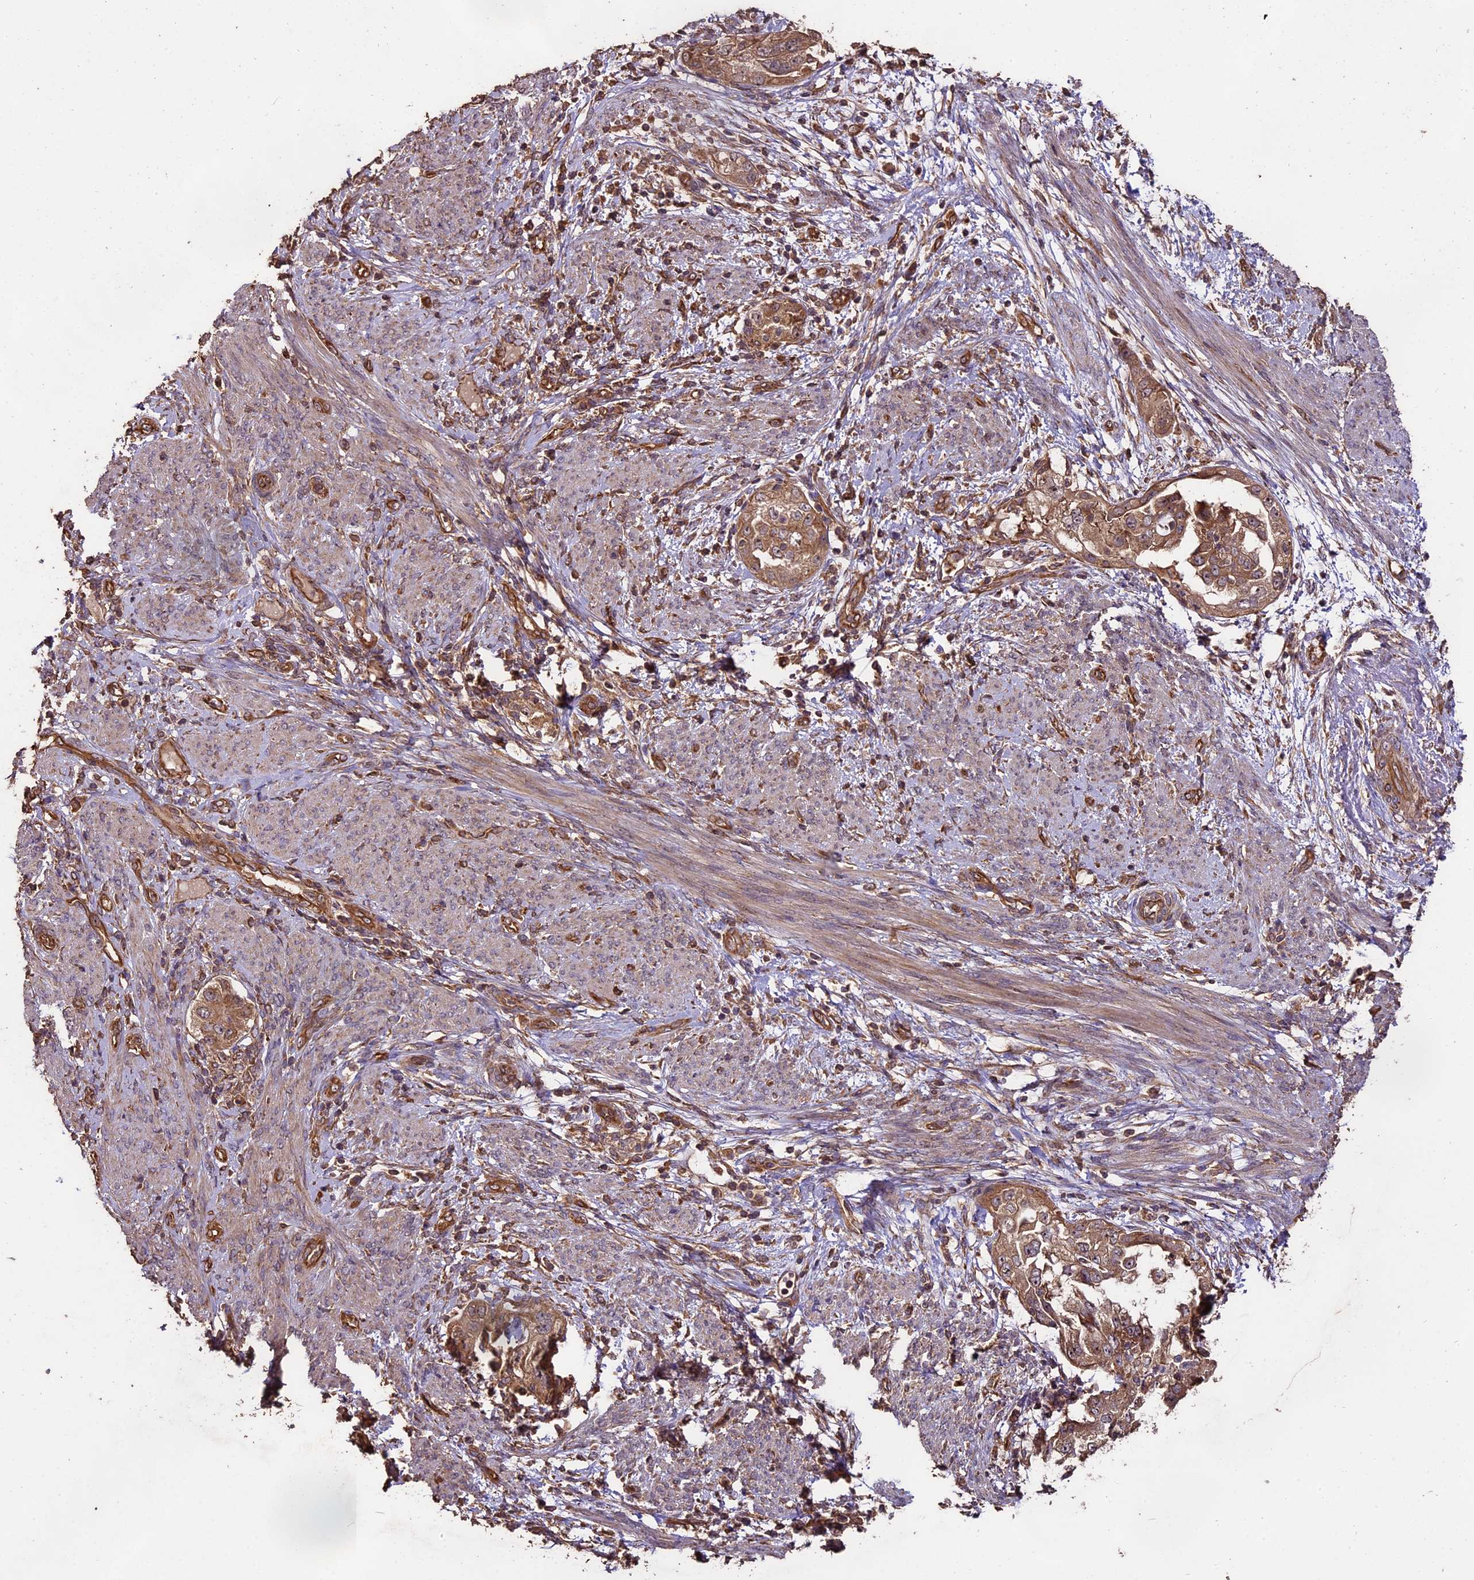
{"staining": {"intensity": "moderate", "quantity": ">75%", "location": "cytoplasmic/membranous"}, "tissue": "endometrial cancer", "cell_type": "Tumor cells", "image_type": "cancer", "snomed": [{"axis": "morphology", "description": "Adenocarcinoma, NOS"}, {"axis": "topography", "description": "Endometrium"}], "caption": "Protein staining exhibits moderate cytoplasmic/membranous expression in approximately >75% of tumor cells in adenocarcinoma (endometrial).", "gene": "TTLL10", "patient": {"sex": "female", "age": 85}}